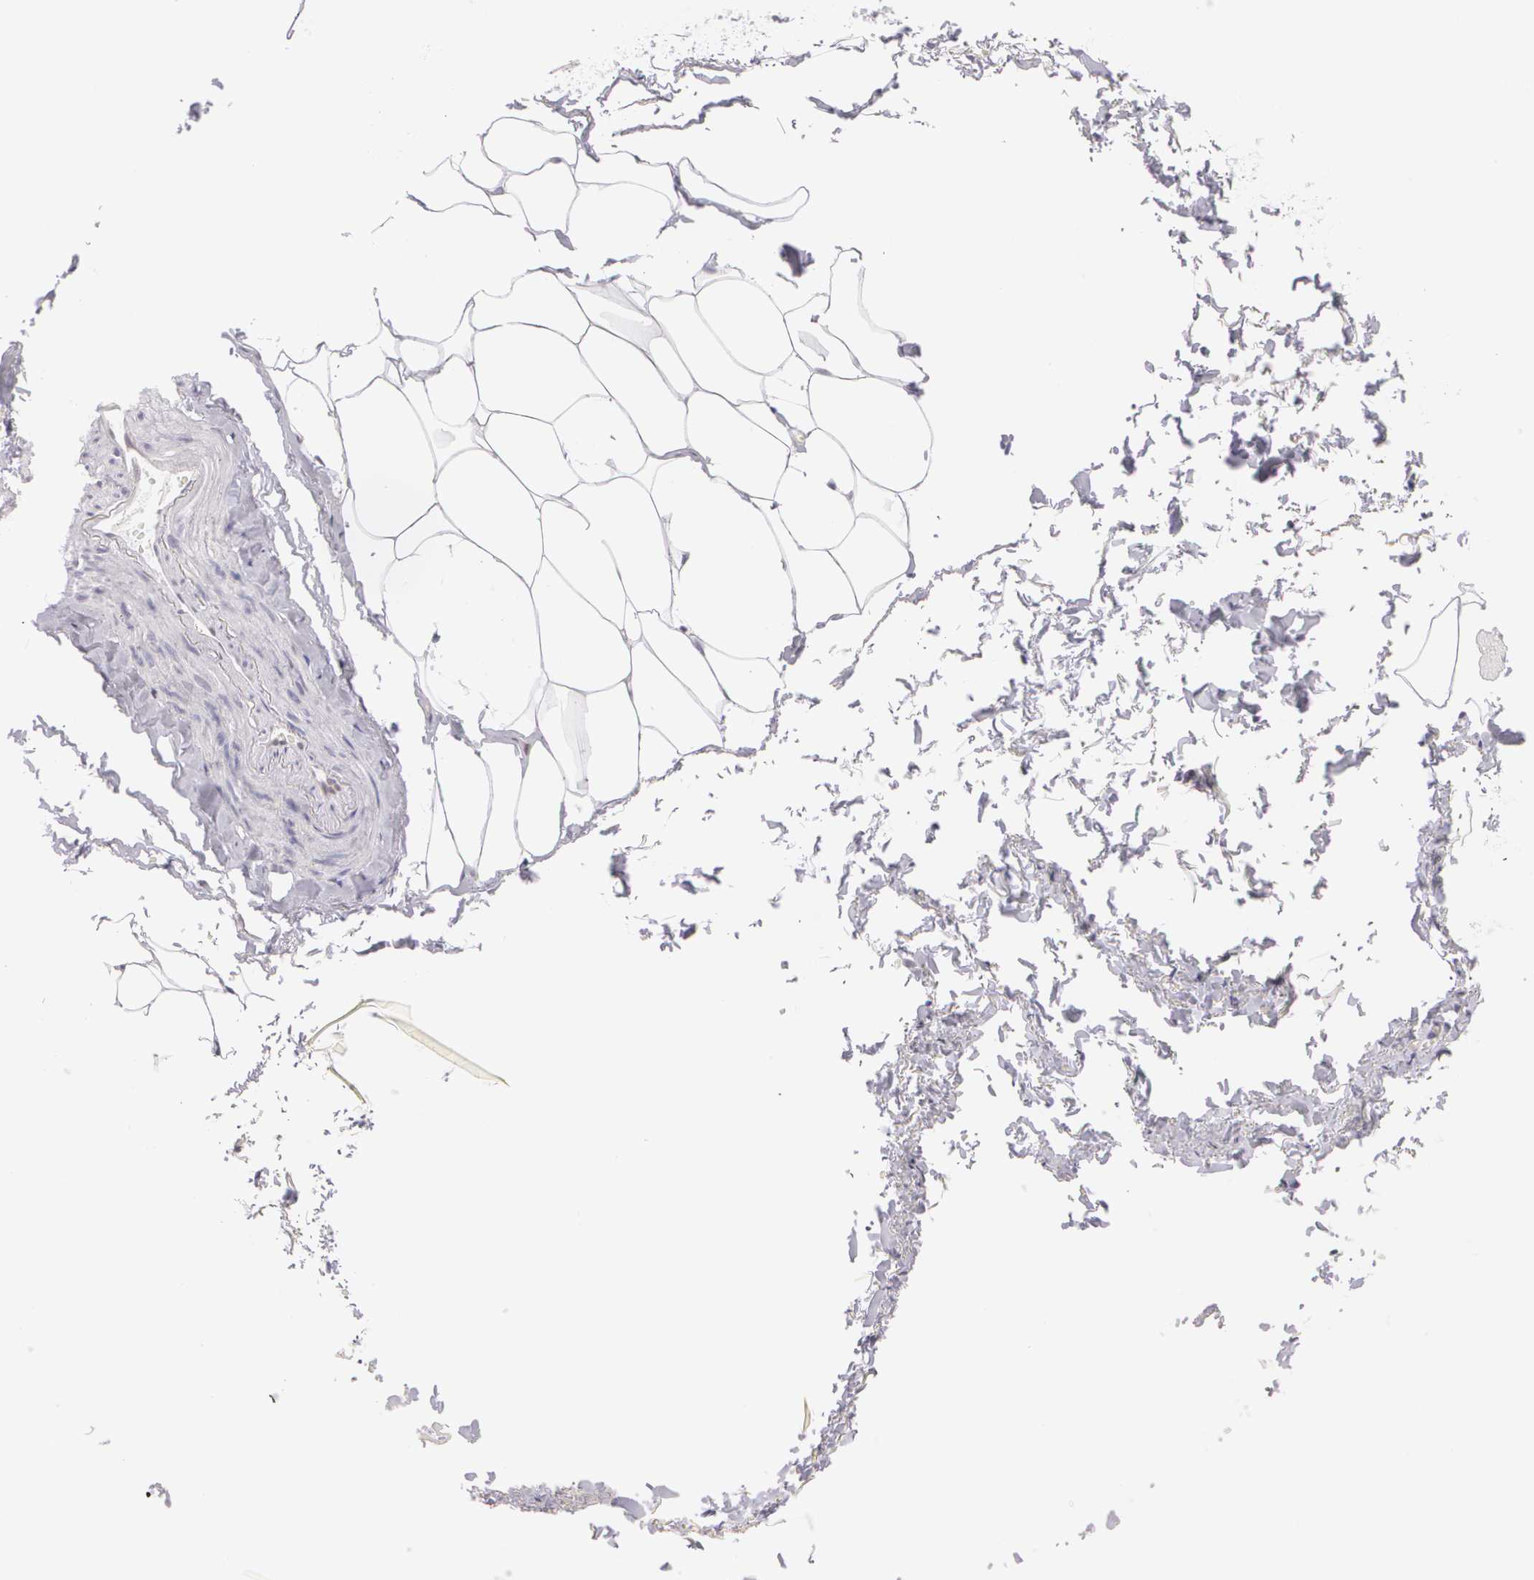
{"staining": {"intensity": "negative", "quantity": "none", "location": "none"}, "tissue": "adipose tissue", "cell_type": "Adipocytes", "image_type": "normal", "snomed": [{"axis": "morphology", "description": "Normal tissue, NOS"}, {"axis": "topography", "description": "Soft tissue"}, {"axis": "topography", "description": "Peripheral nerve tissue"}], "caption": "DAB immunohistochemical staining of benign human adipose tissue demonstrates no significant staining in adipocytes.", "gene": "BCL10", "patient": {"sex": "female", "age": 68}}